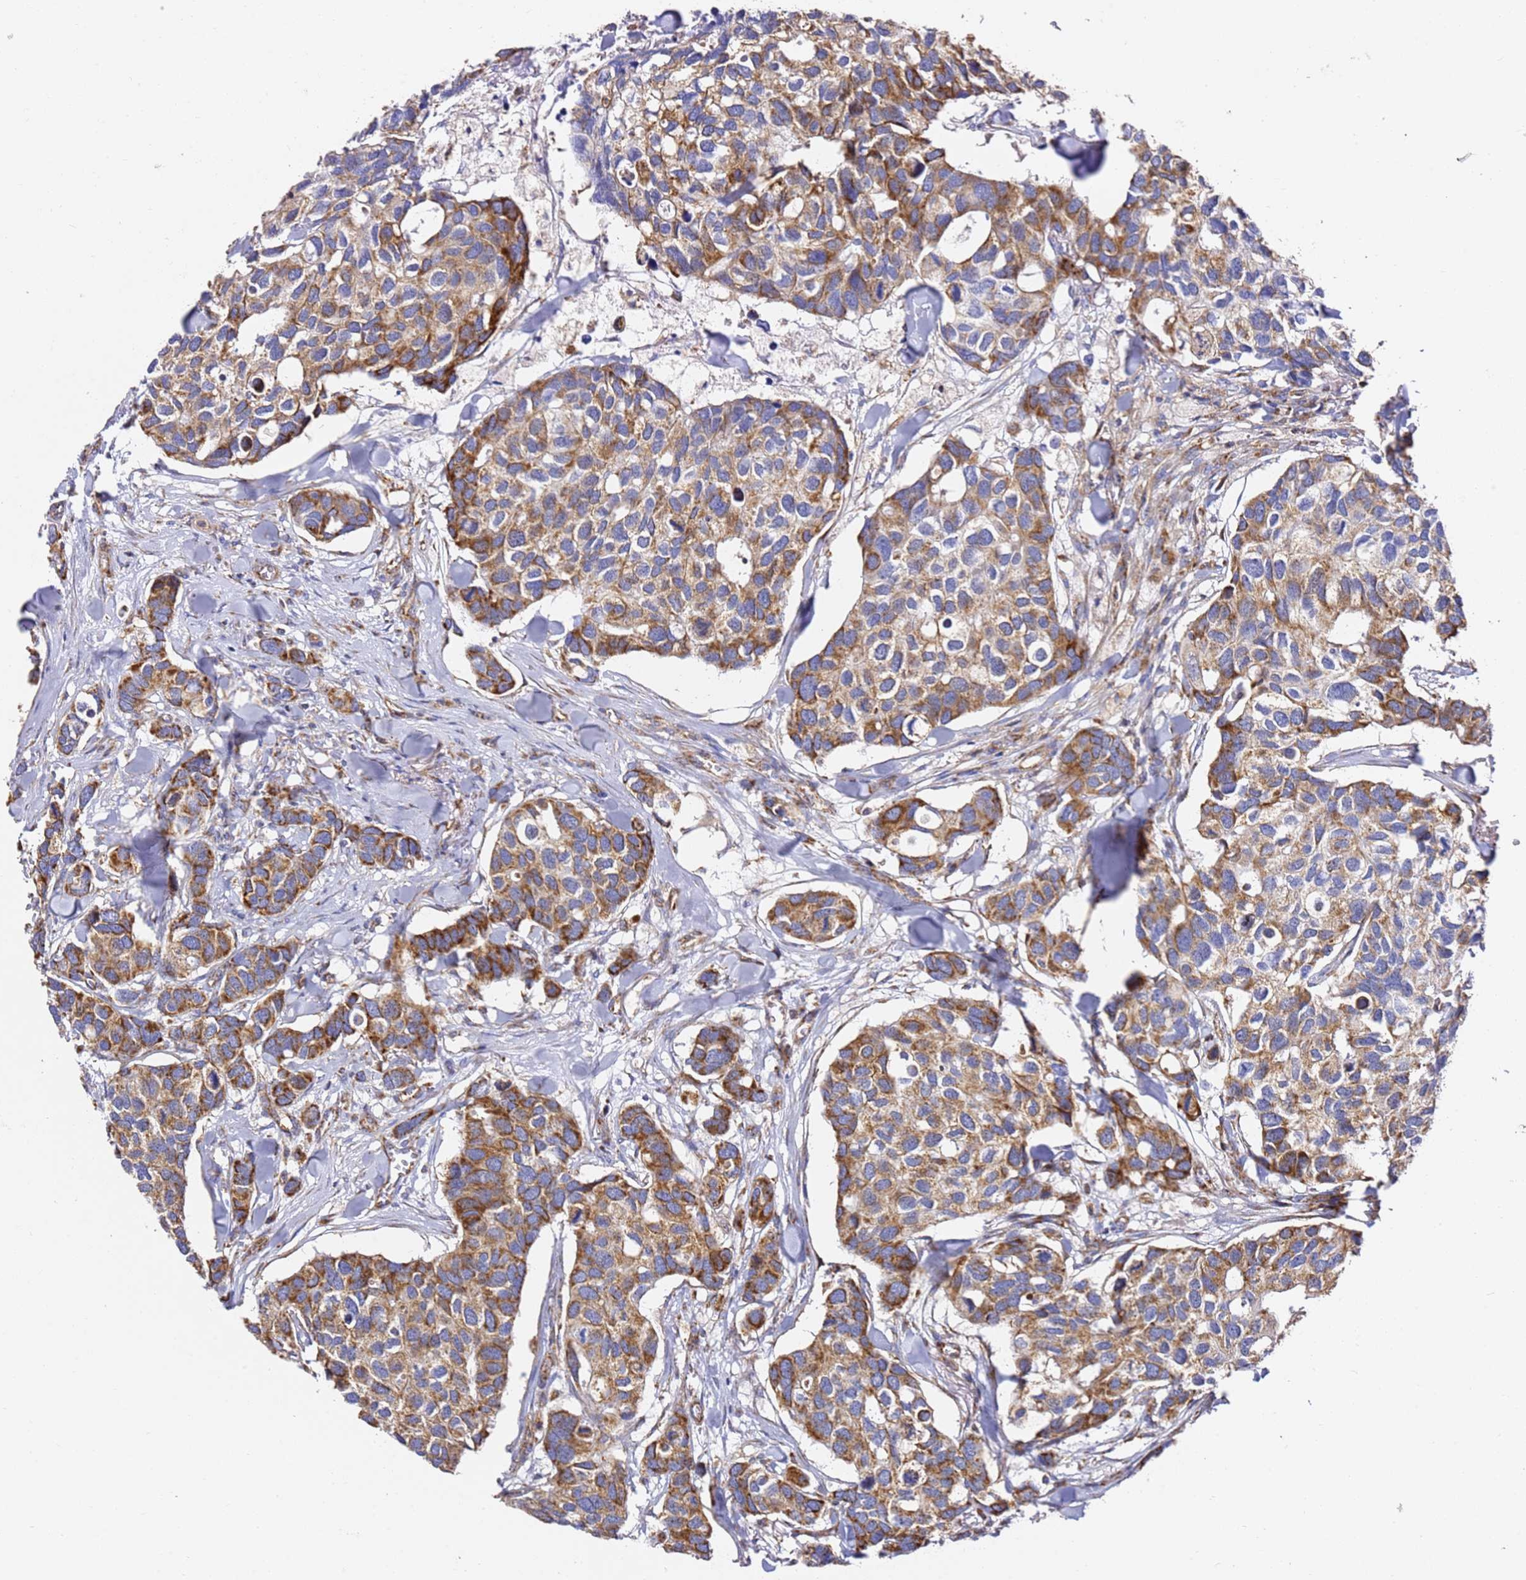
{"staining": {"intensity": "strong", "quantity": "25%-75%", "location": "cytoplasmic/membranous"}, "tissue": "breast cancer", "cell_type": "Tumor cells", "image_type": "cancer", "snomed": [{"axis": "morphology", "description": "Duct carcinoma"}, {"axis": "topography", "description": "Breast"}], "caption": "Immunohistochemical staining of human breast cancer exhibits high levels of strong cytoplasmic/membranous positivity in approximately 25%-75% of tumor cells.", "gene": "NDUFA3", "patient": {"sex": "female", "age": 83}}